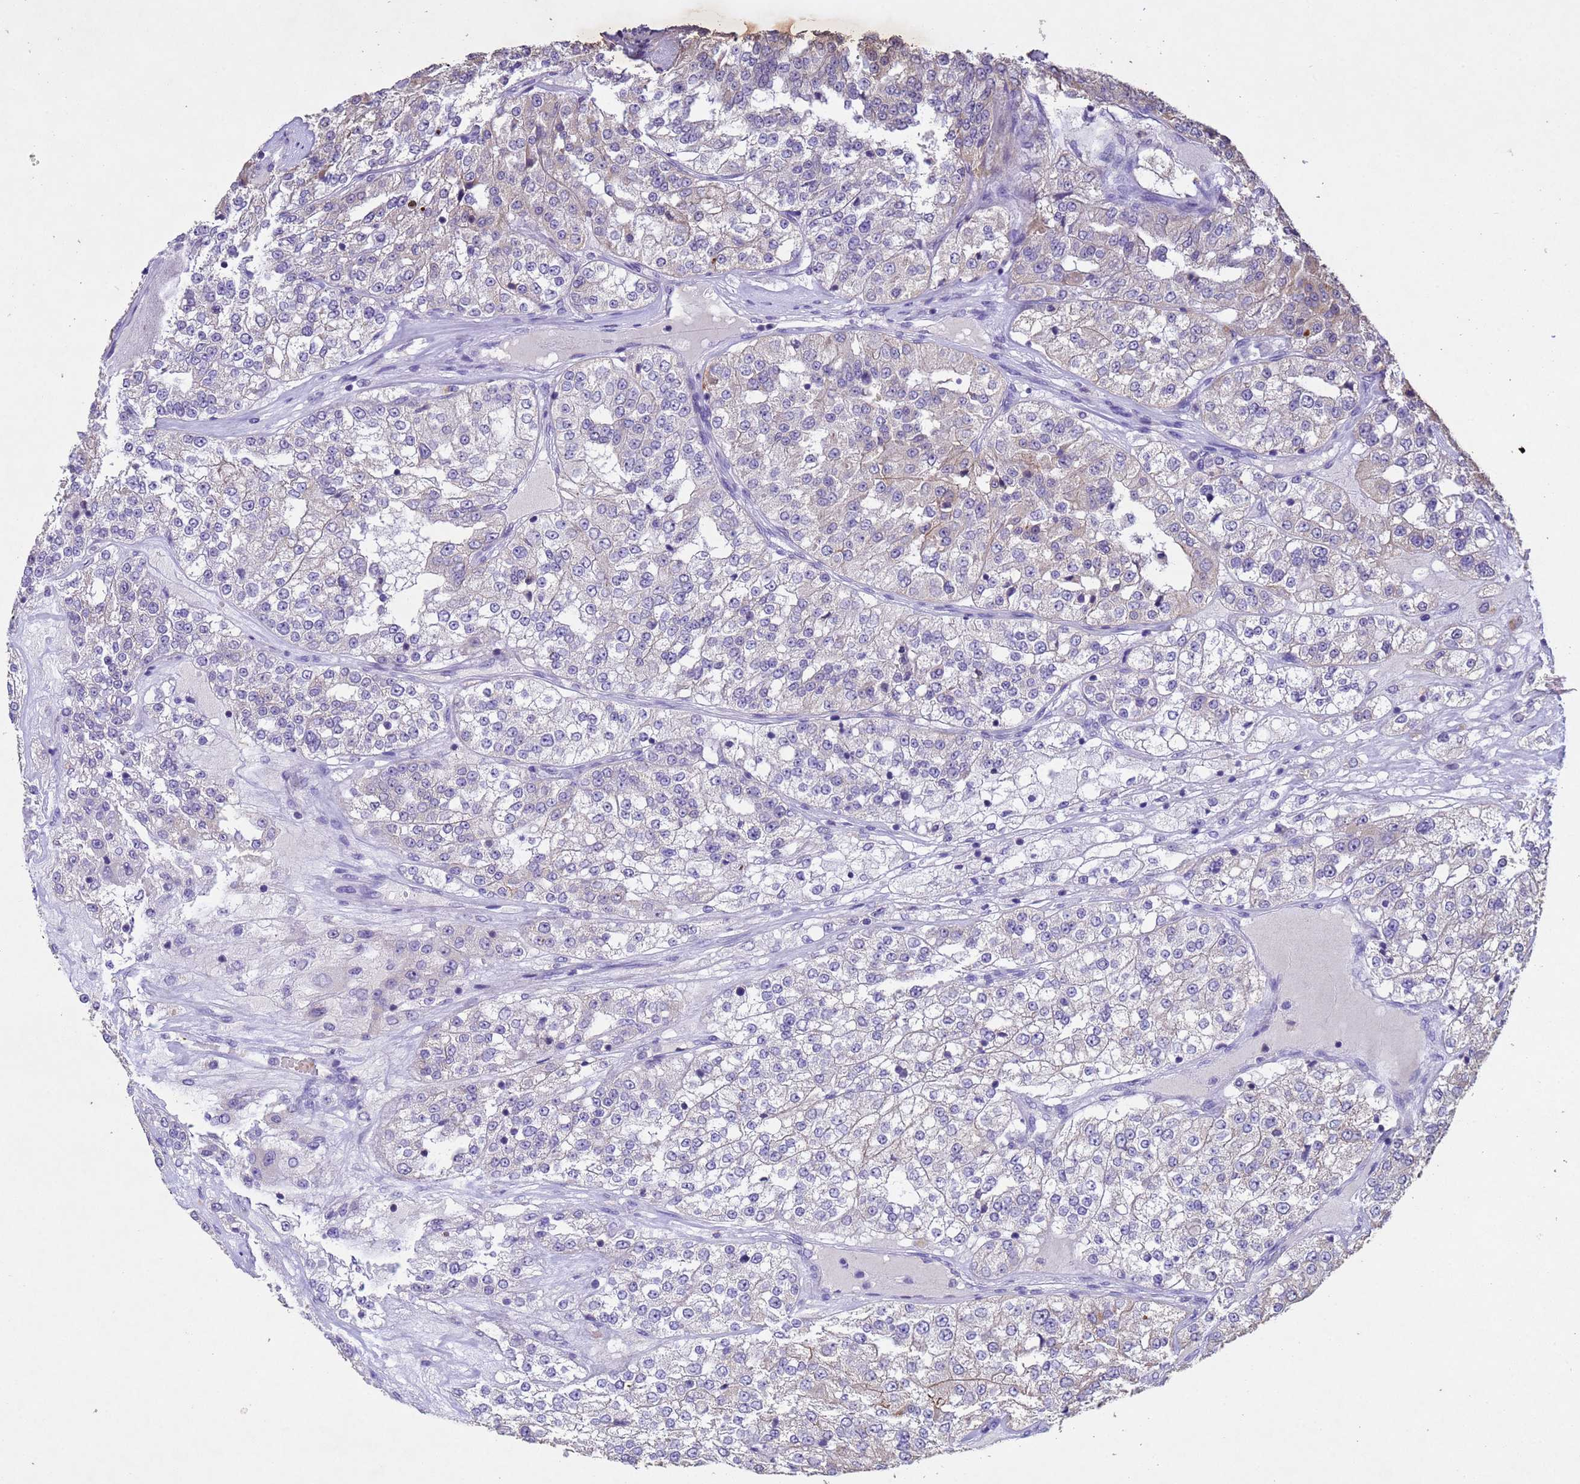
{"staining": {"intensity": "negative", "quantity": "none", "location": "none"}, "tissue": "renal cancer", "cell_type": "Tumor cells", "image_type": "cancer", "snomed": [{"axis": "morphology", "description": "Adenocarcinoma, NOS"}, {"axis": "topography", "description": "Kidney"}], "caption": "Human adenocarcinoma (renal) stained for a protein using immunohistochemistry exhibits no positivity in tumor cells.", "gene": "NLRP11", "patient": {"sex": "female", "age": 63}}